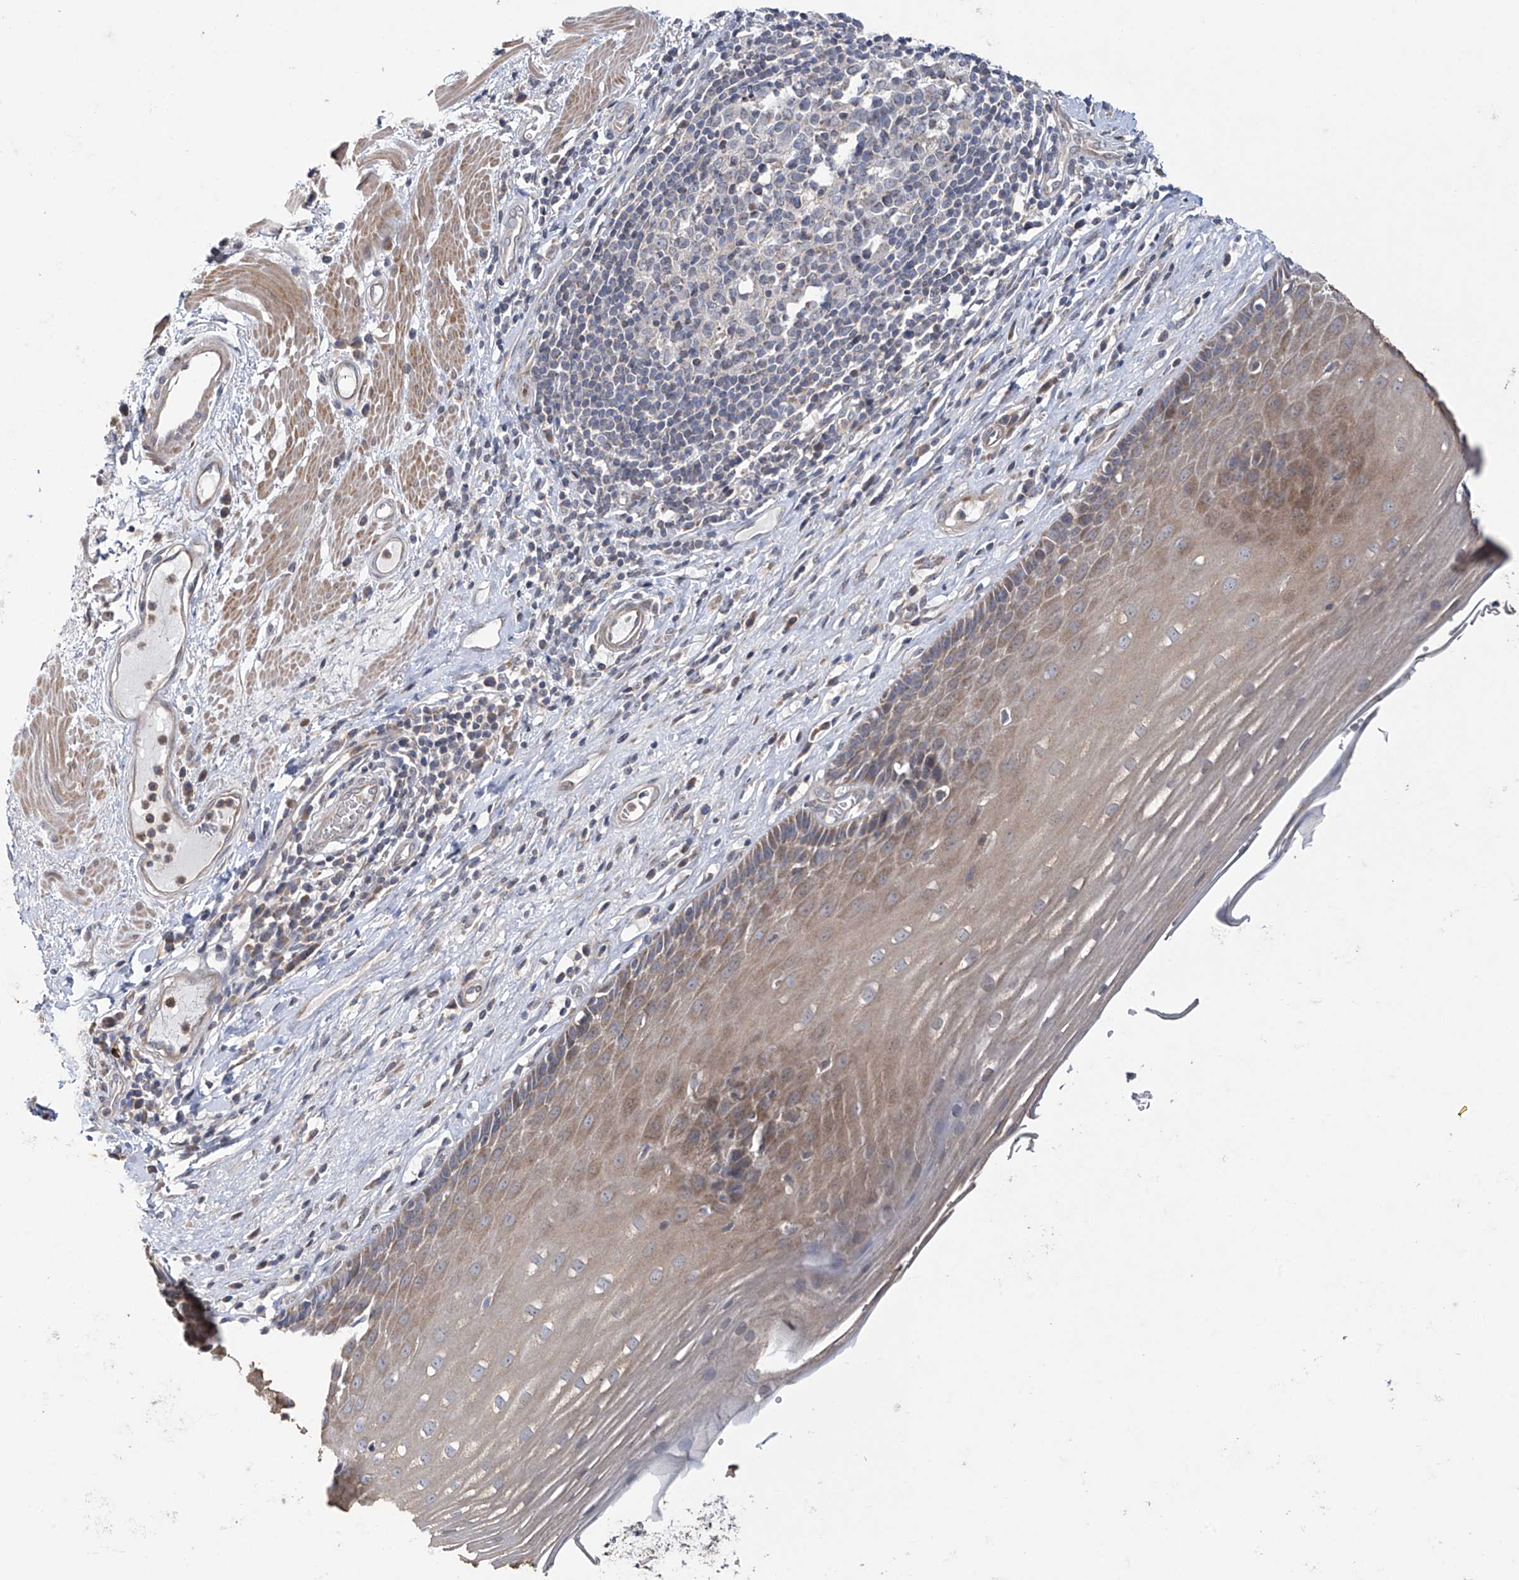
{"staining": {"intensity": "moderate", "quantity": "25%-75%", "location": "cytoplasmic/membranous"}, "tissue": "esophagus", "cell_type": "Squamous epithelial cells", "image_type": "normal", "snomed": [{"axis": "morphology", "description": "Normal tissue, NOS"}, {"axis": "topography", "description": "Esophagus"}], "caption": "This photomicrograph exhibits IHC staining of benign esophagus, with medium moderate cytoplasmic/membranous staining in about 25%-75% of squamous epithelial cells.", "gene": "TRIM60", "patient": {"sex": "male", "age": 62}}